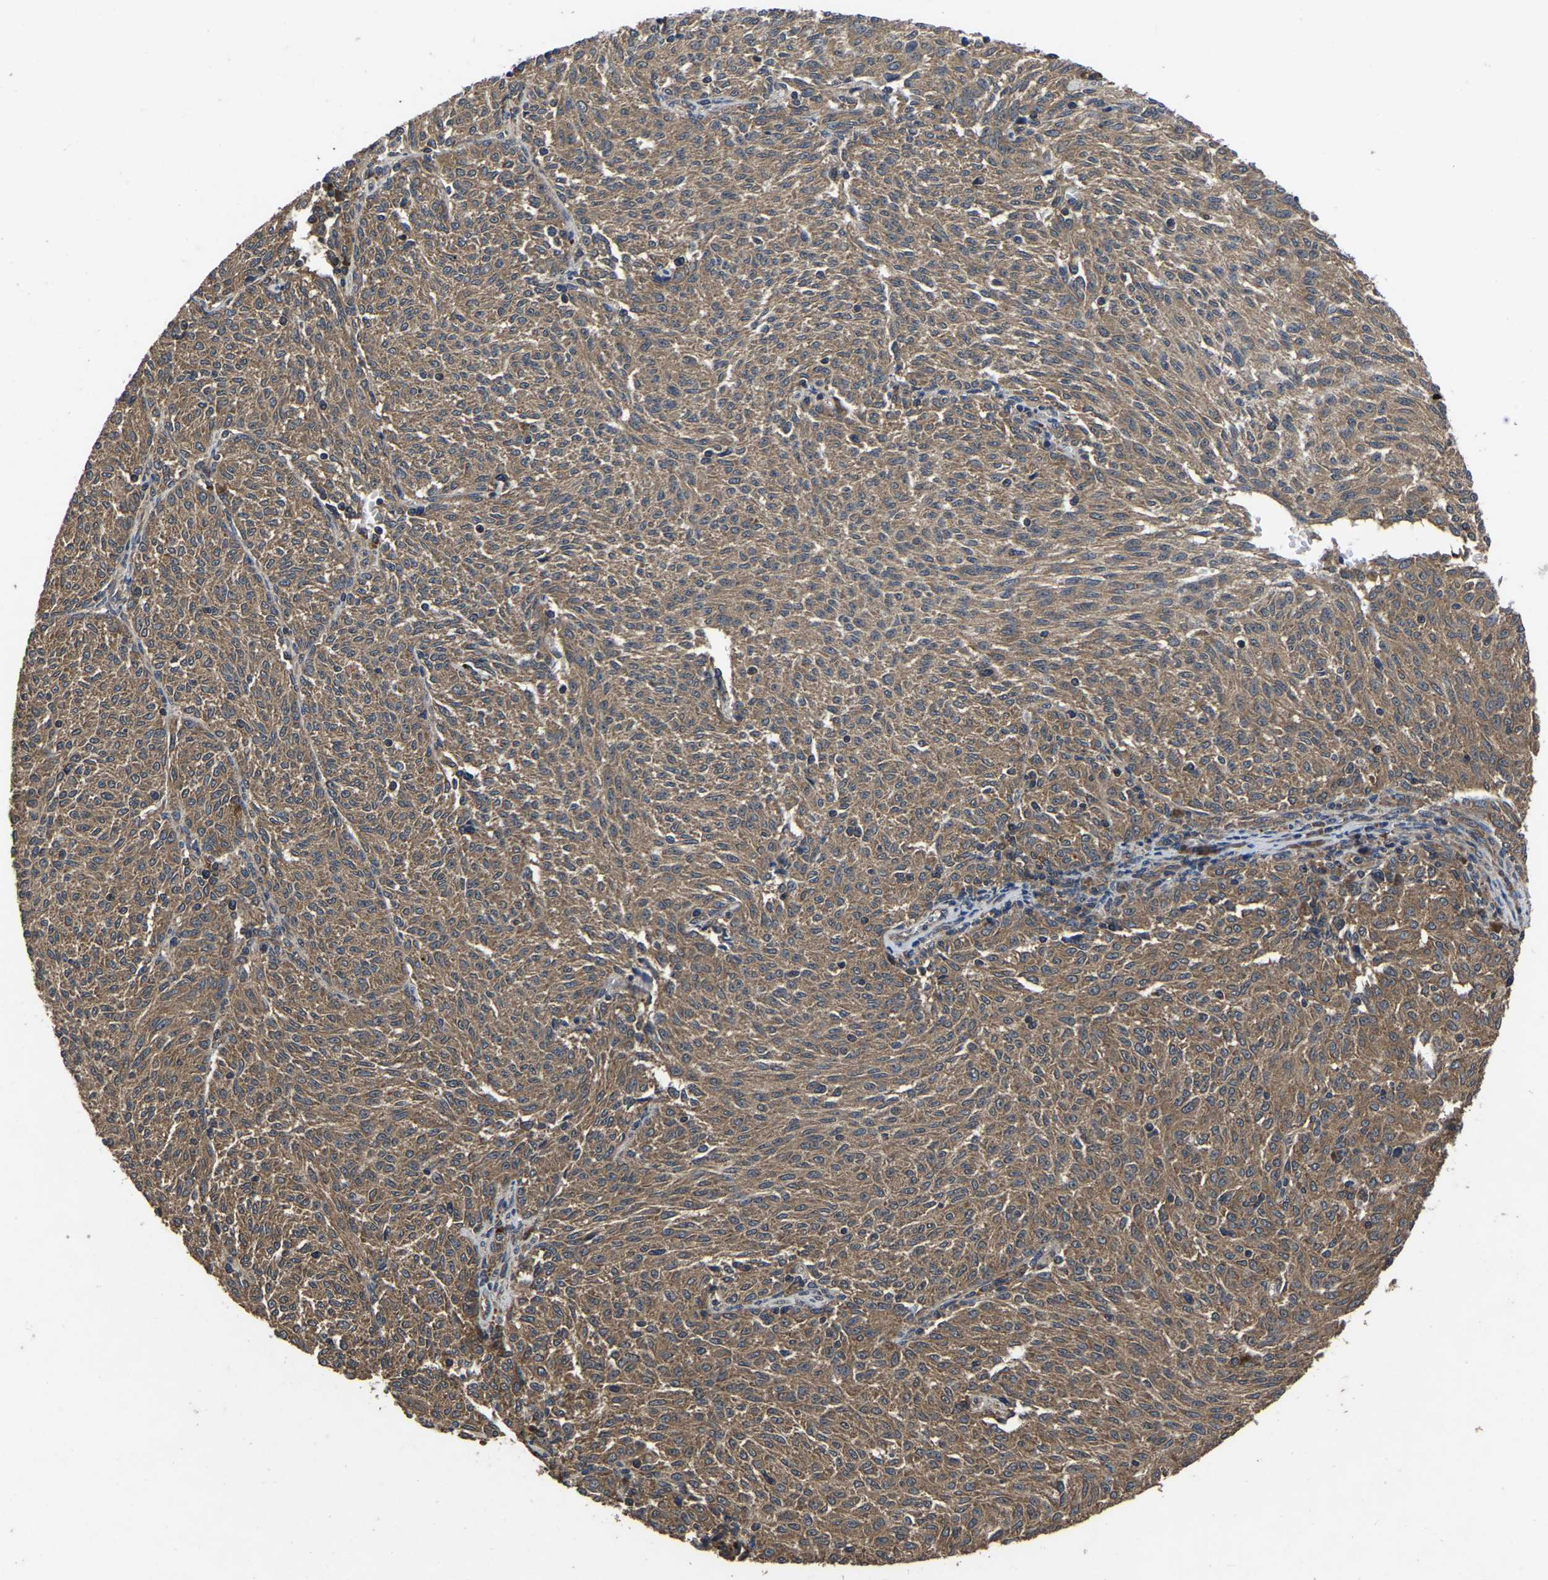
{"staining": {"intensity": "moderate", "quantity": ">75%", "location": "cytoplasmic/membranous"}, "tissue": "melanoma", "cell_type": "Tumor cells", "image_type": "cancer", "snomed": [{"axis": "morphology", "description": "Malignant melanoma, NOS"}, {"axis": "topography", "description": "Skin"}], "caption": "An image of human malignant melanoma stained for a protein shows moderate cytoplasmic/membranous brown staining in tumor cells.", "gene": "CRYZL1", "patient": {"sex": "female", "age": 72}}